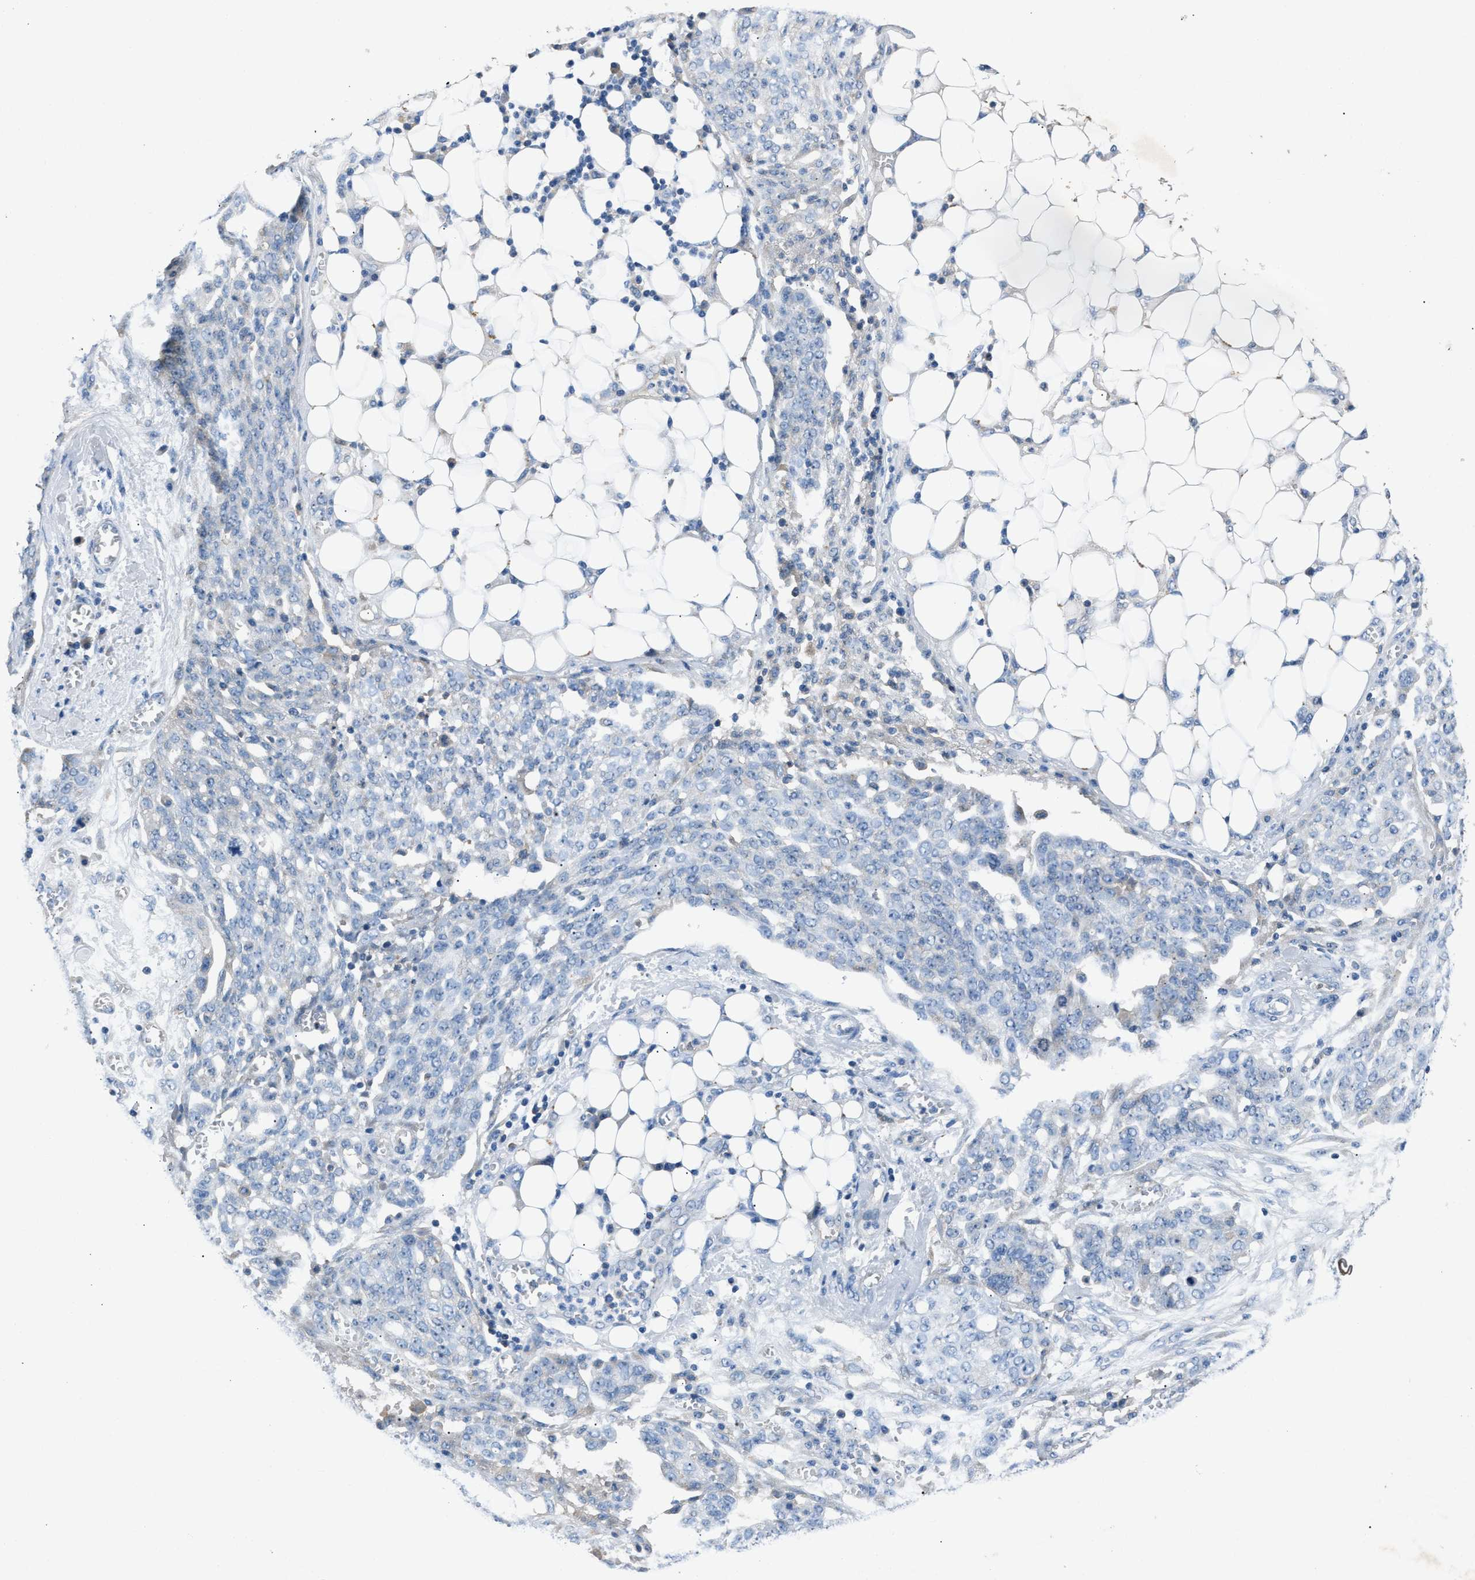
{"staining": {"intensity": "negative", "quantity": "none", "location": "none"}, "tissue": "ovarian cancer", "cell_type": "Tumor cells", "image_type": "cancer", "snomed": [{"axis": "morphology", "description": "Cystadenocarcinoma, serous, NOS"}, {"axis": "topography", "description": "Soft tissue"}, {"axis": "topography", "description": "Ovary"}], "caption": "This is an IHC image of ovarian cancer (serous cystadenocarcinoma). There is no staining in tumor cells.", "gene": "DNAAF5", "patient": {"sex": "female", "age": 57}}